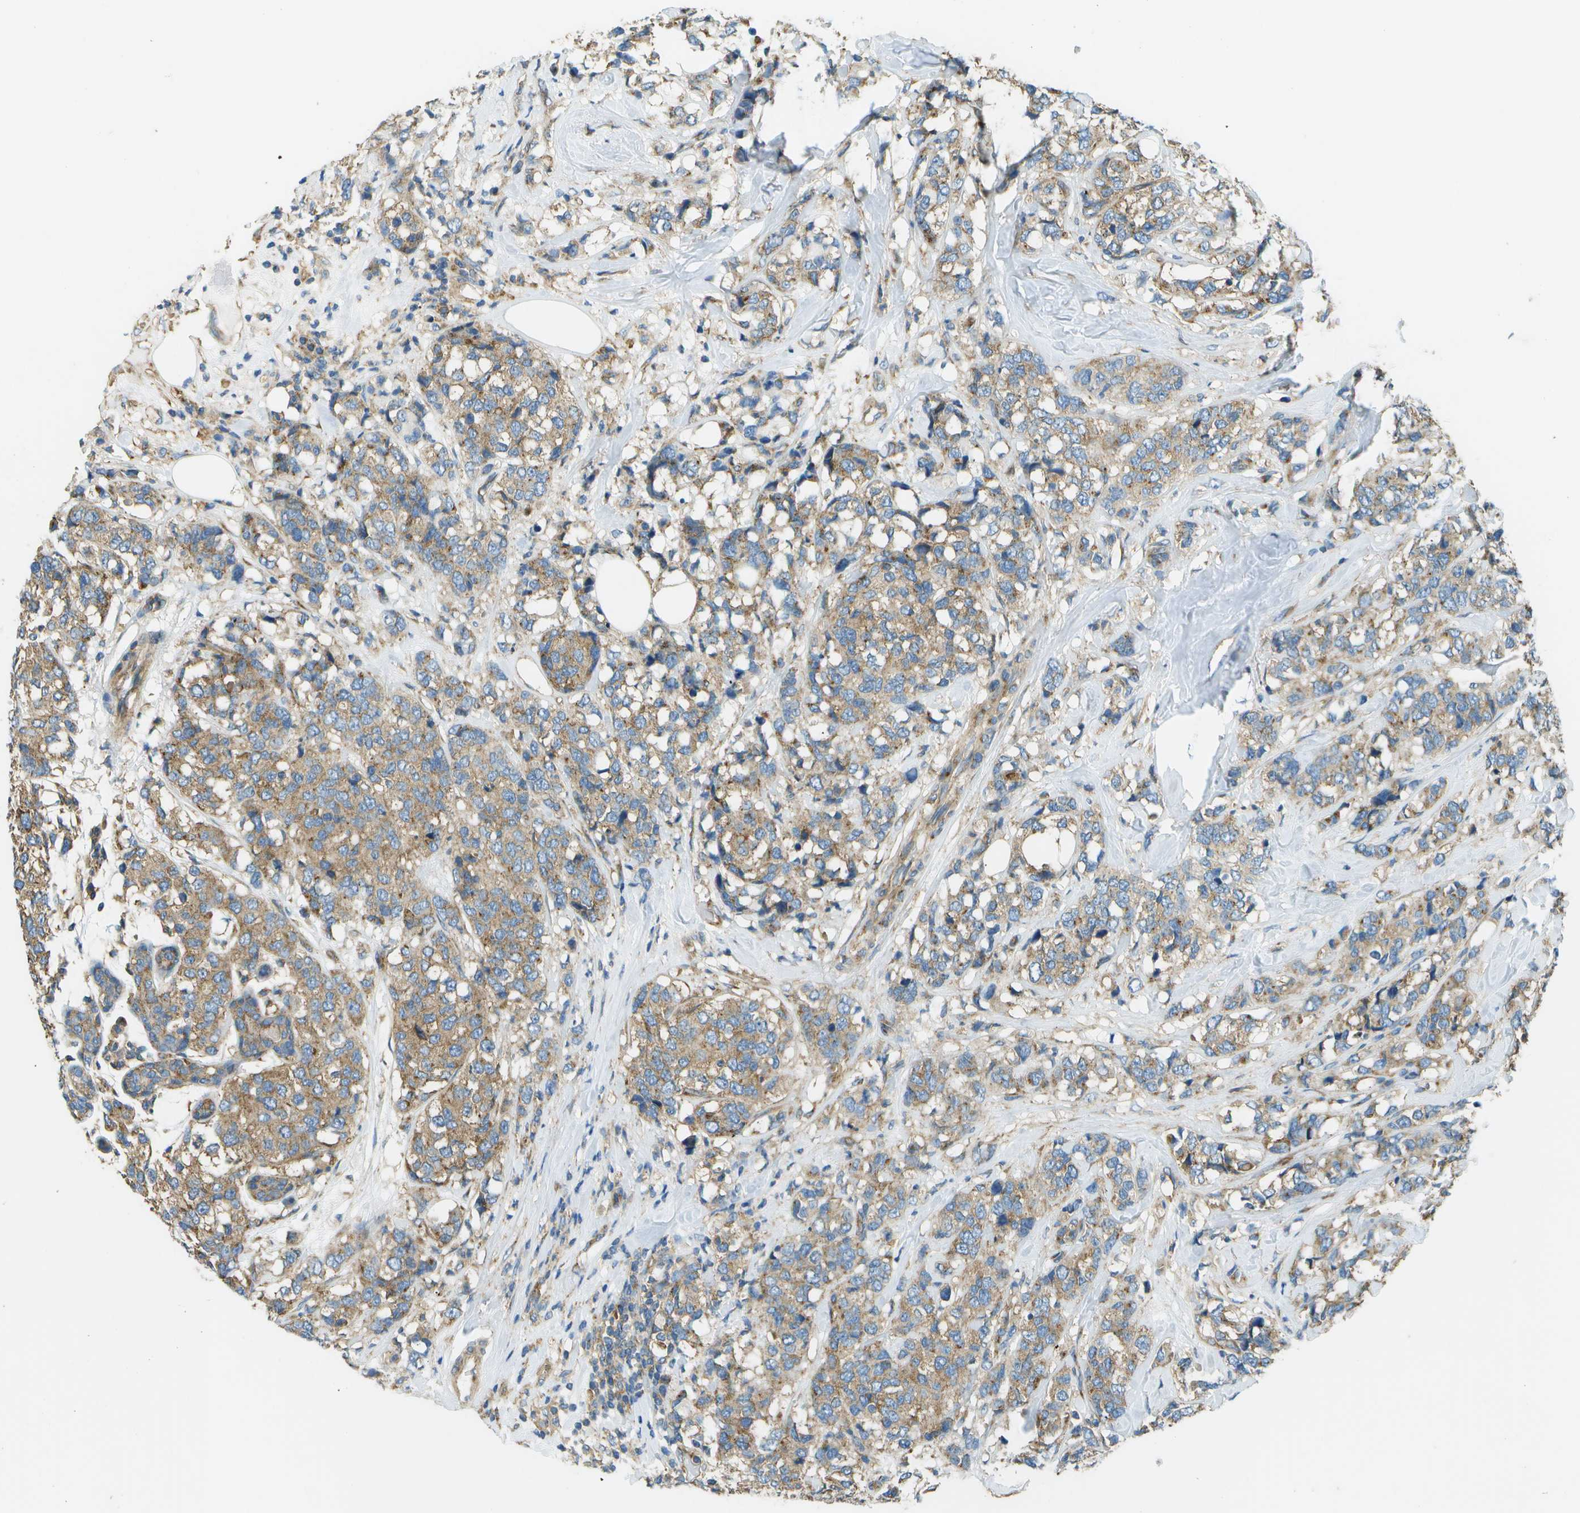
{"staining": {"intensity": "moderate", "quantity": ">75%", "location": "cytoplasmic/membranous"}, "tissue": "breast cancer", "cell_type": "Tumor cells", "image_type": "cancer", "snomed": [{"axis": "morphology", "description": "Lobular carcinoma"}, {"axis": "topography", "description": "Breast"}], "caption": "Protein staining of lobular carcinoma (breast) tissue reveals moderate cytoplasmic/membranous expression in approximately >75% of tumor cells.", "gene": "CLTC", "patient": {"sex": "female", "age": 59}}